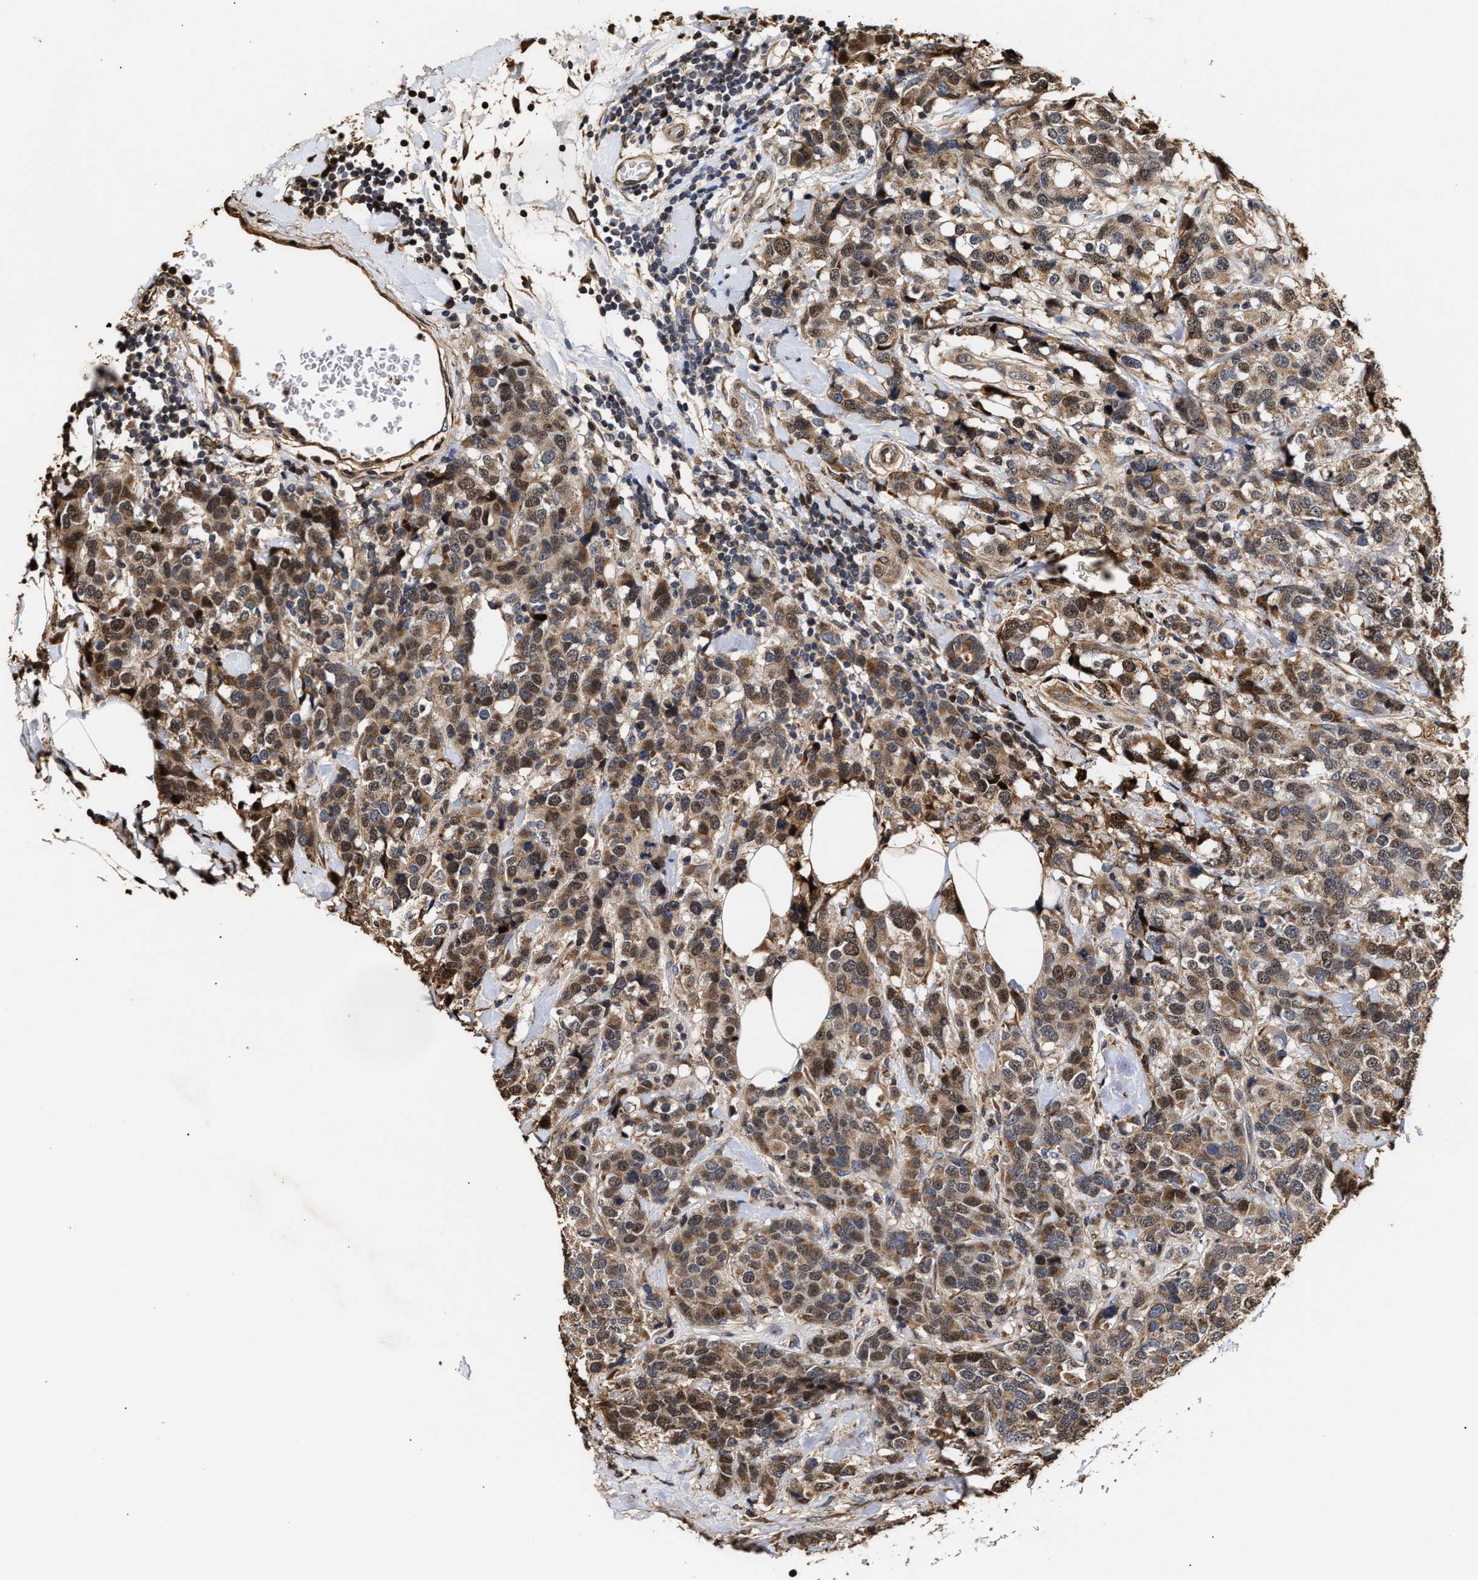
{"staining": {"intensity": "strong", "quantity": ">75%", "location": "cytoplasmic/membranous,nuclear"}, "tissue": "breast cancer", "cell_type": "Tumor cells", "image_type": "cancer", "snomed": [{"axis": "morphology", "description": "Lobular carcinoma"}, {"axis": "topography", "description": "Breast"}], "caption": "Immunohistochemical staining of human breast cancer (lobular carcinoma) exhibits strong cytoplasmic/membranous and nuclear protein positivity in about >75% of tumor cells. (DAB IHC, brown staining for protein, blue staining for nuclei).", "gene": "GOSR1", "patient": {"sex": "female", "age": 59}}